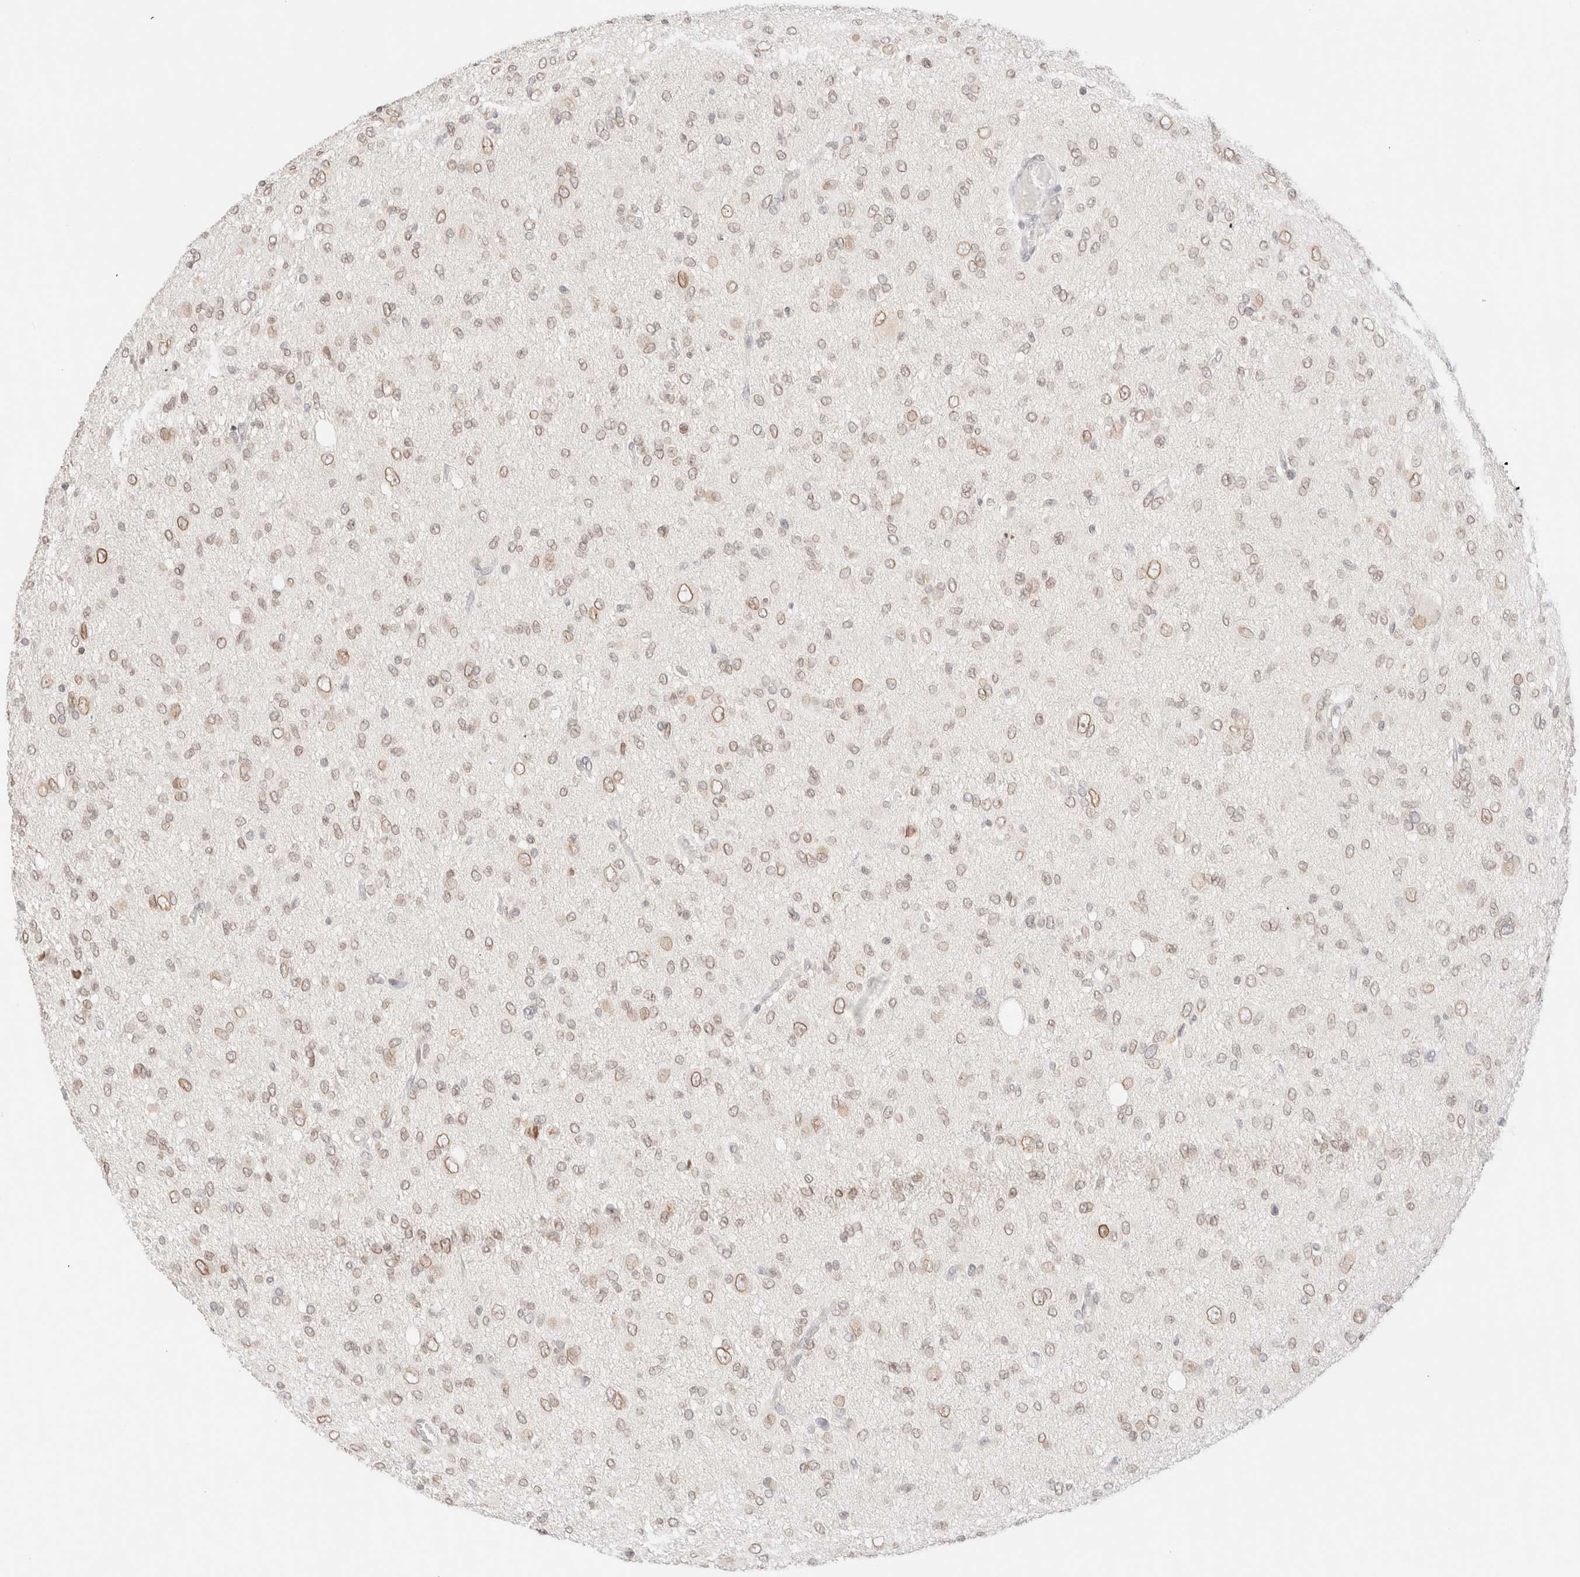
{"staining": {"intensity": "weak", "quantity": ">75%", "location": "cytoplasmic/membranous,nuclear"}, "tissue": "glioma", "cell_type": "Tumor cells", "image_type": "cancer", "snomed": [{"axis": "morphology", "description": "Glioma, malignant, High grade"}, {"axis": "topography", "description": "Brain"}], "caption": "Immunohistochemistry (DAB) staining of human malignant glioma (high-grade) shows weak cytoplasmic/membranous and nuclear protein staining in about >75% of tumor cells.", "gene": "ZNF770", "patient": {"sex": "female", "age": 59}}